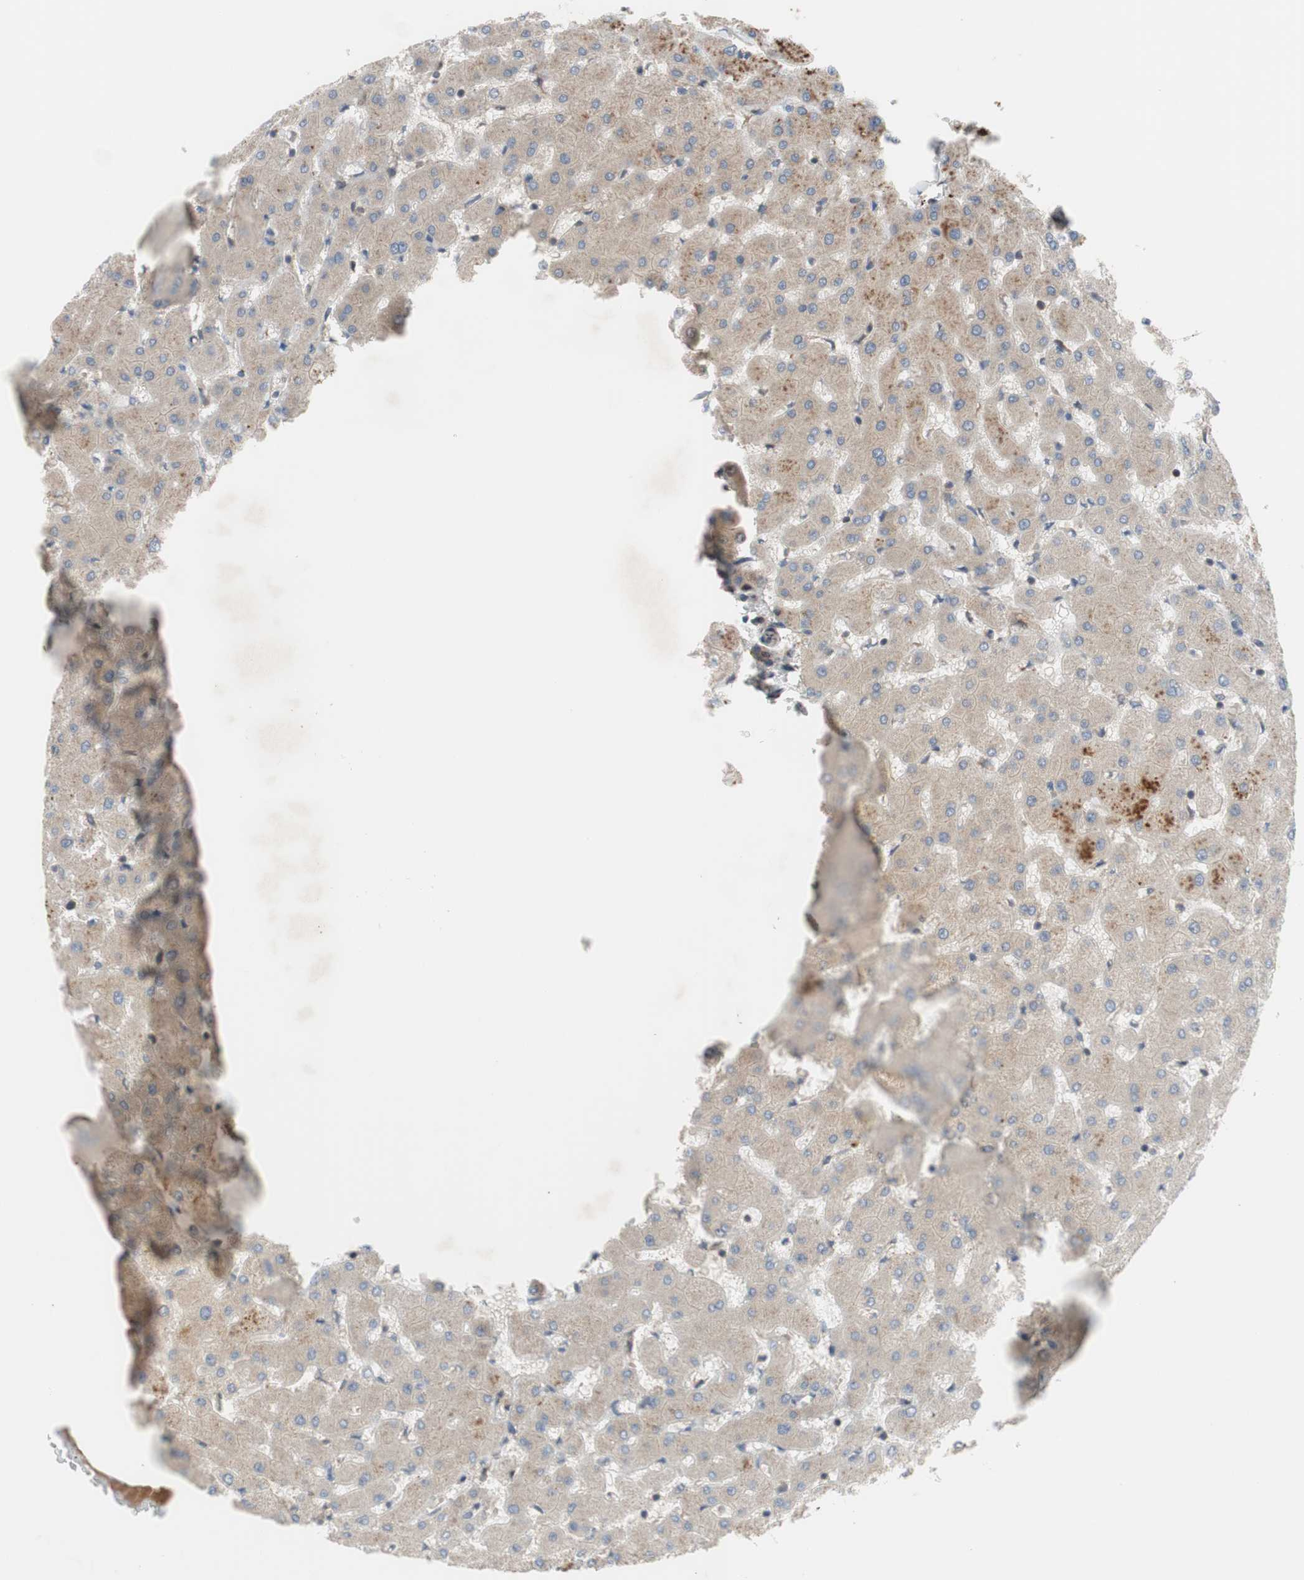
{"staining": {"intensity": "weak", "quantity": ">75%", "location": "cytoplasmic/membranous"}, "tissue": "liver", "cell_type": "Cholangiocytes", "image_type": "normal", "snomed": [{"axis": "morphology", "description": "Normal tissue, NOS"}, {"axis": "topography", "description": "Liver"}], "caption": "Brown immunohistochemical staining in unremarkable liver exhibits weak cytoplasmic/membranous positivity in about >75% of cholangiocytes. The staining was performed using DAB to visualize the protein expression in brown, while the nuclei were stained in blue with hematoxylin (Magnification: 20x).", "gene": "OAZ1", "patient": {"sex": "female", "age": 63}}